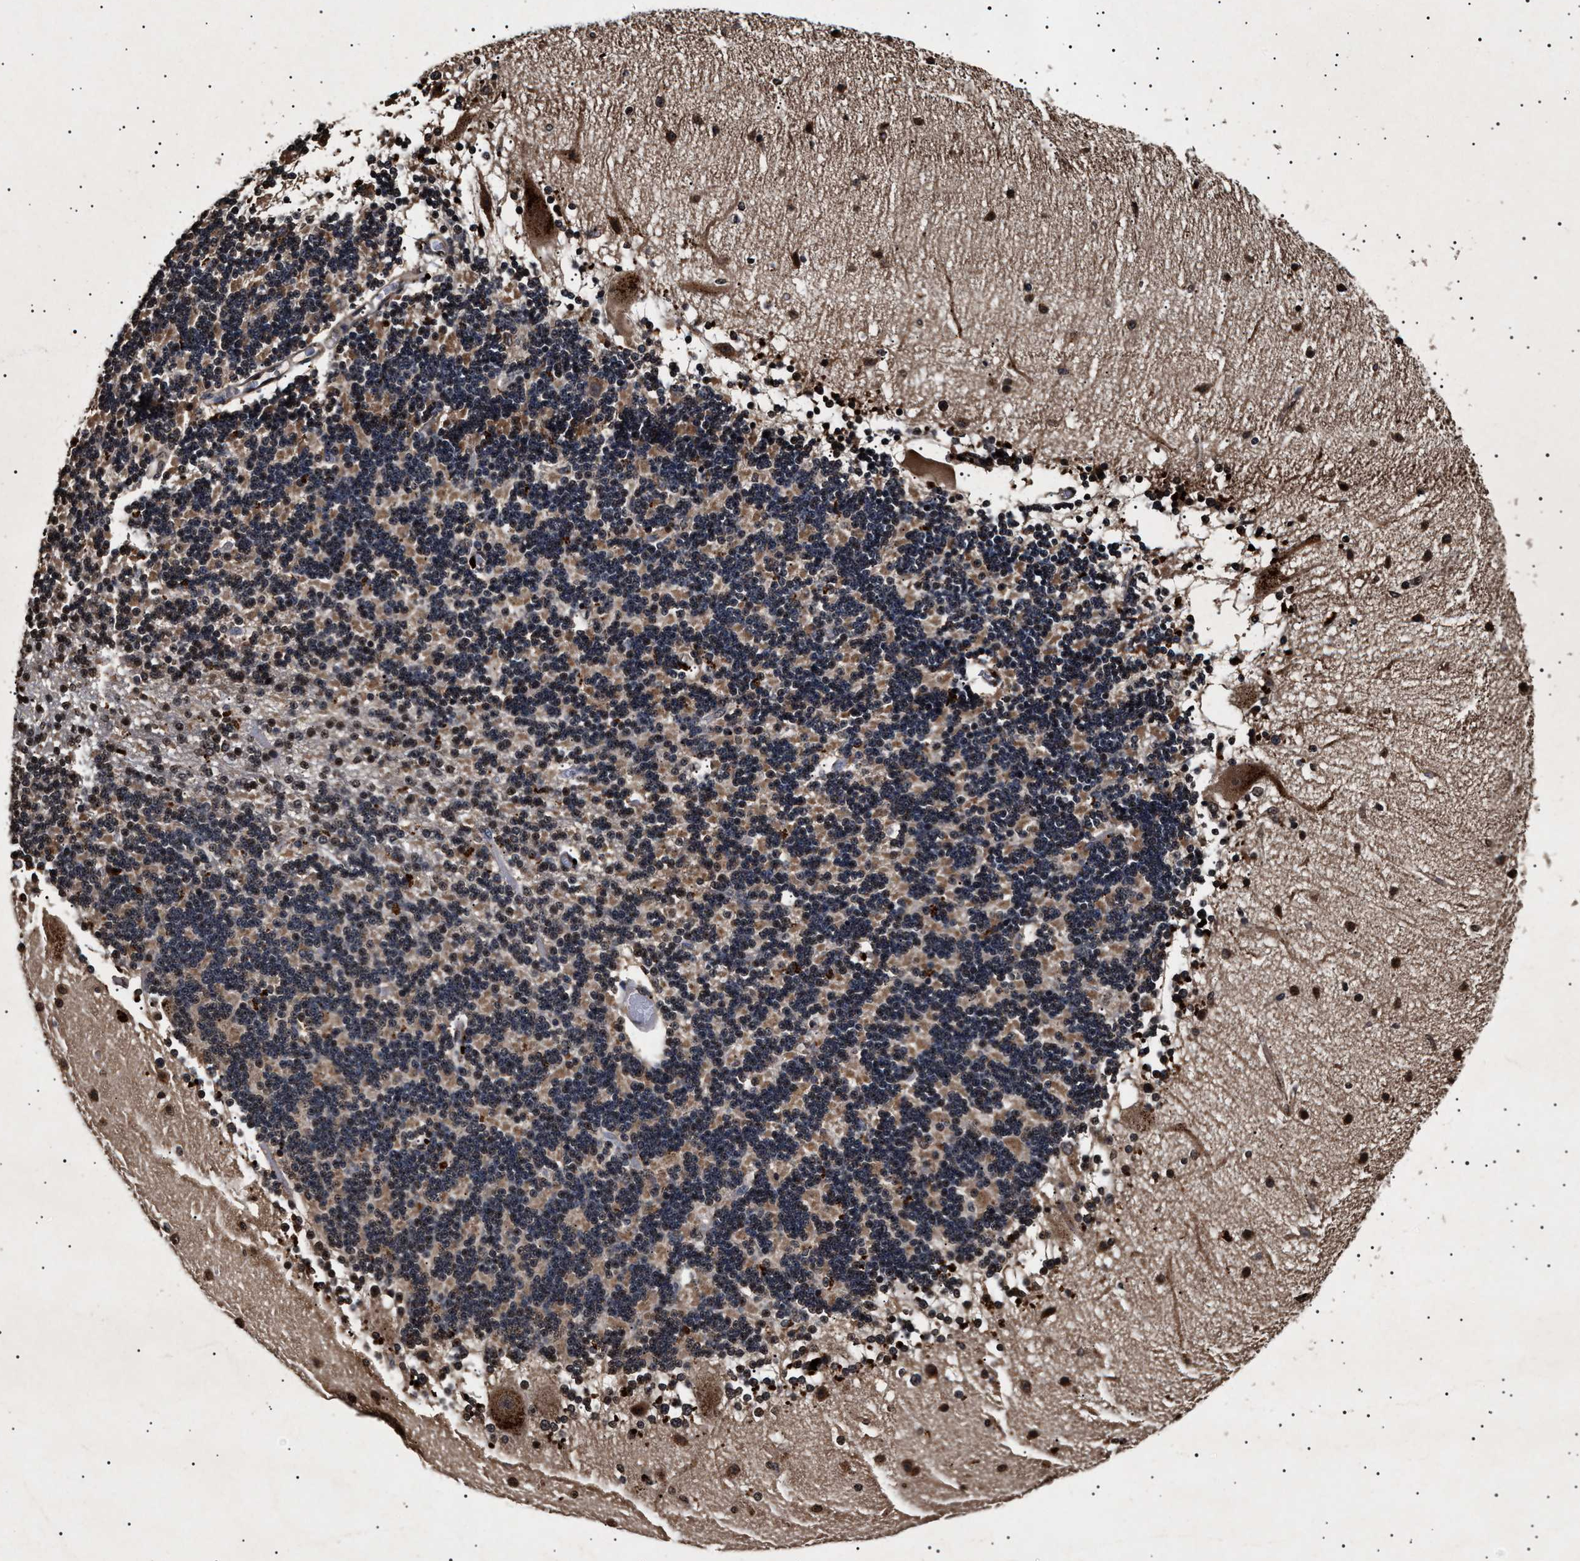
{"staining": {"intensity": "weak", "quantity": ">75%", "location": "cytoplasmic/membranous,nuclear"}, "tissue": "cerebellum", "cell_type": "Cells in granular layer", "image_type": "normal", "snomed": [{"axis": "morphology", "description": "Normal tissue, NOS"}, {"axis": "topography", "description": "Cerebellum"}], "caption": "There is low levels of weak cytoplasmic/membranous,nuclear staining in cells in granular layer of unremarkable cerebellum, as demonstrated by immunohistochemical staining (brown color).", "gene": "KIF21A", "patient": {"sex": "female", "age": 54}}